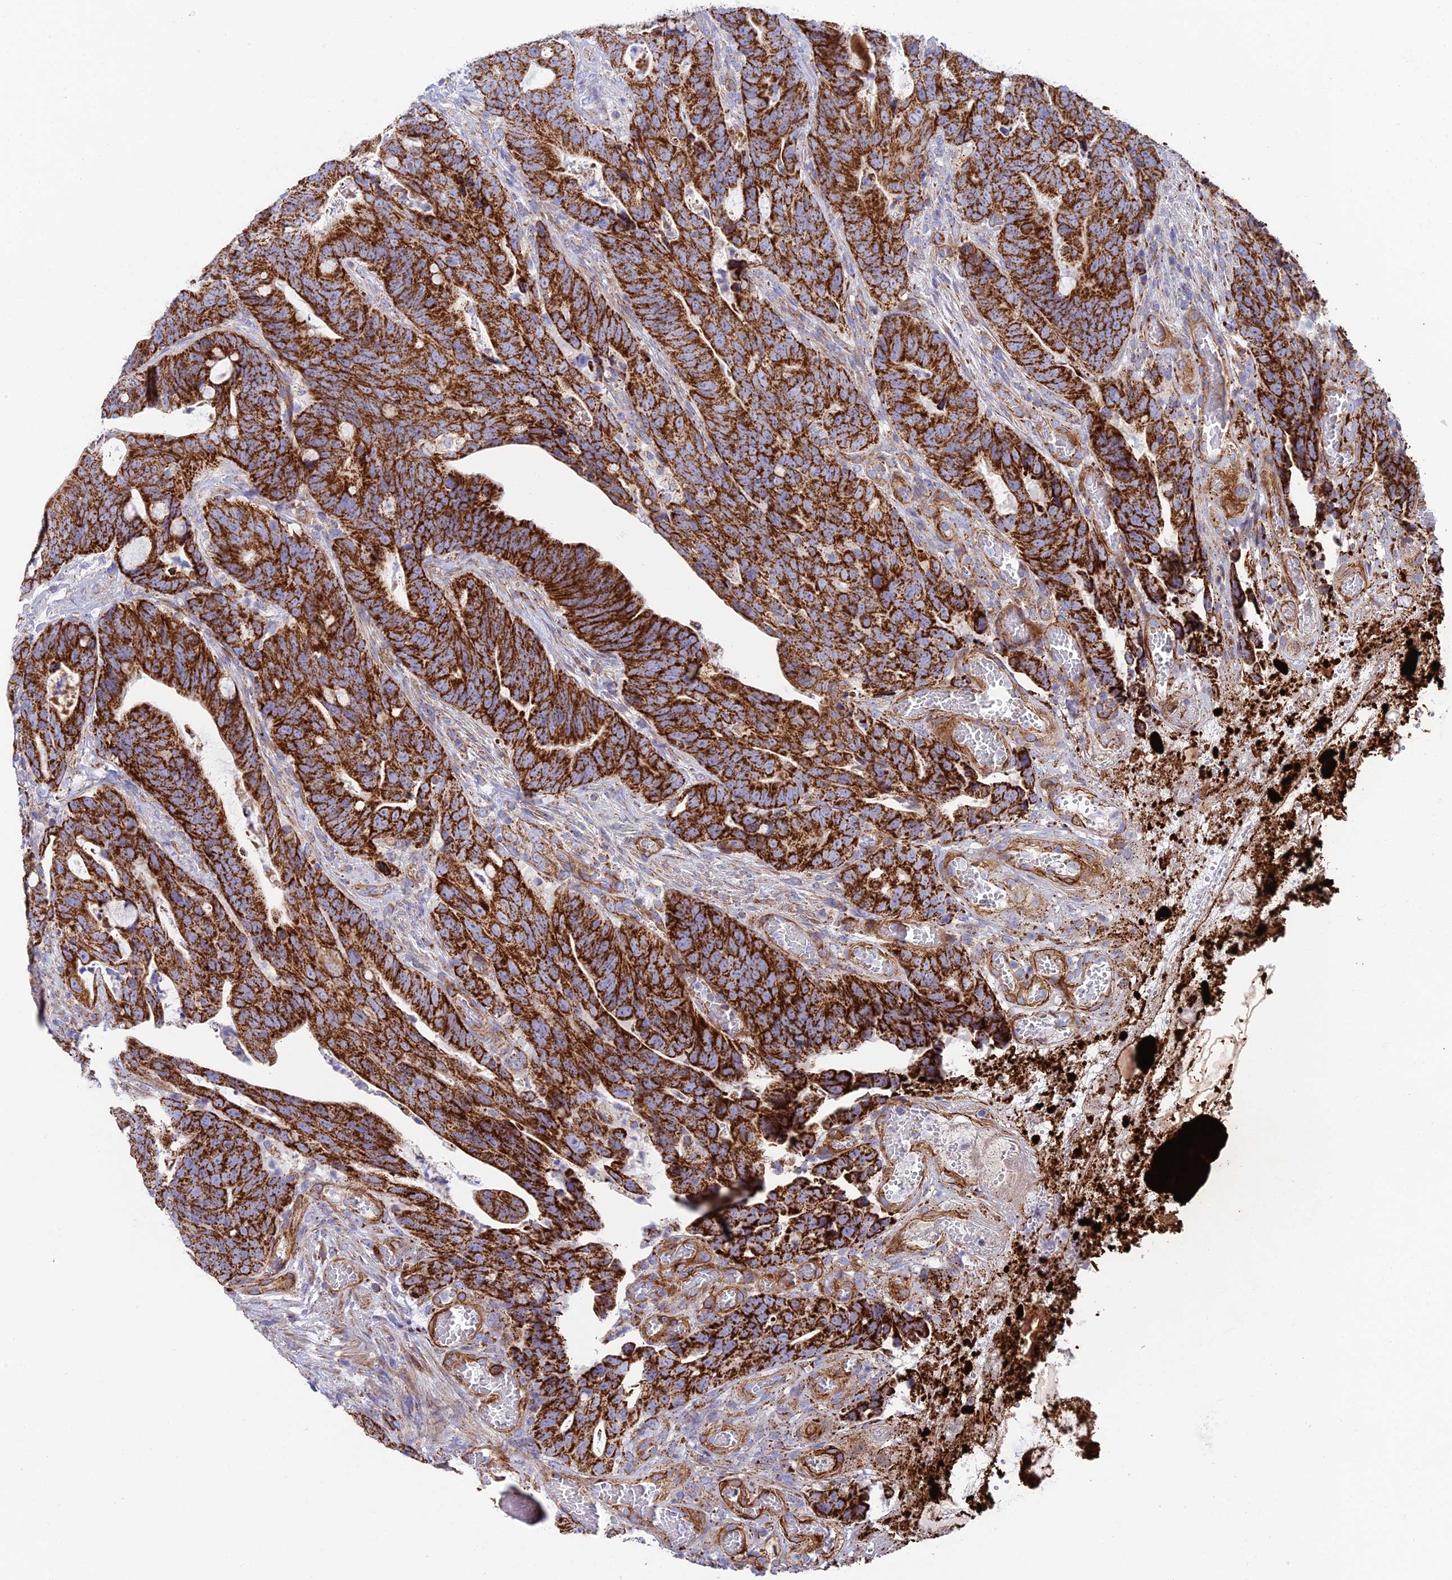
{"staining": {"intensity": "strong", "quantity": ">75%", "location": "cytoplasmic/membranous"}, "tissue": "colorectal cancer", "cell_type": "Tumor cells", "image_type": "cancer", "snomed": [{"axis": "morphology", "description": "Adenocarcinoma, NOS"}, {"axis": "topography", "description": "Colon"}], "caption": "Protein expression analysis of human colorectal cancer reveals strong cytoplasmic/membranous positivity in about >75% of tumor cells. Immunohistochemistry (ihc) stains the protein in brown and the nuclei are stained blue.", "gene": "CSPG4", "patient": {"sex": "female", "age": 82}}